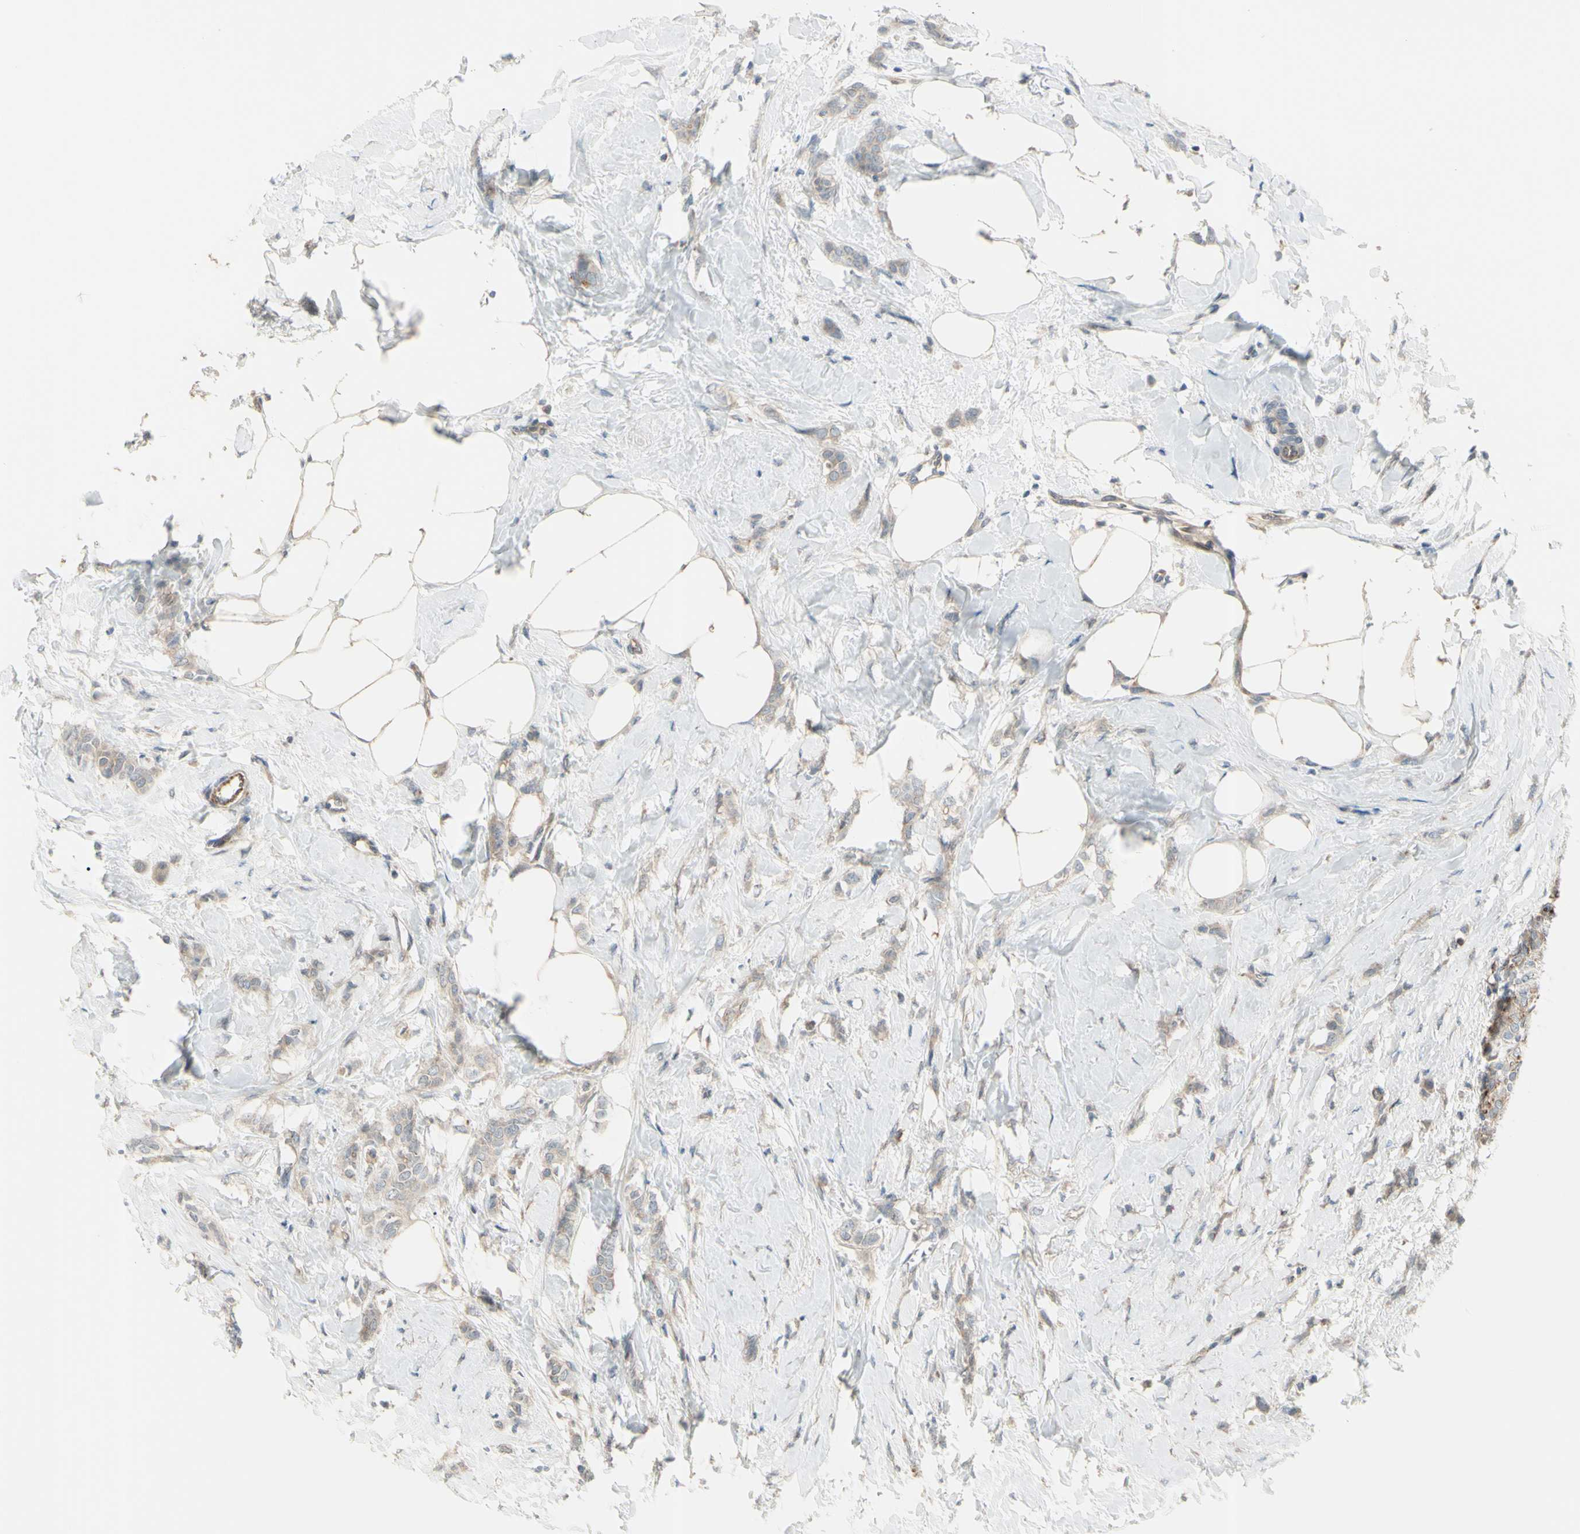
{"staining": {"intensity": "weak", "quantity": ">75%", "location": "cytoplasmic/membranous"}, "tissue": "breast cancer", "cell_type": "Tumor cells", "image_type": "cancer", "snomed": [{"axis": "morphology", "description": "Lobular carcinoma, in situ"}, {"axis": "morphology", "description": "Lobular carcinoma"}, {"axis": "topography", "description": "Breast"}], "caption": "Human breast cancer stained for a protein (brown) demonstrates weak cytoplasmic/membranous positive expression in approximately >75% of tumor cells.", "gene": "LMTK2", "patient": {"sex": "female", "age": 41}}